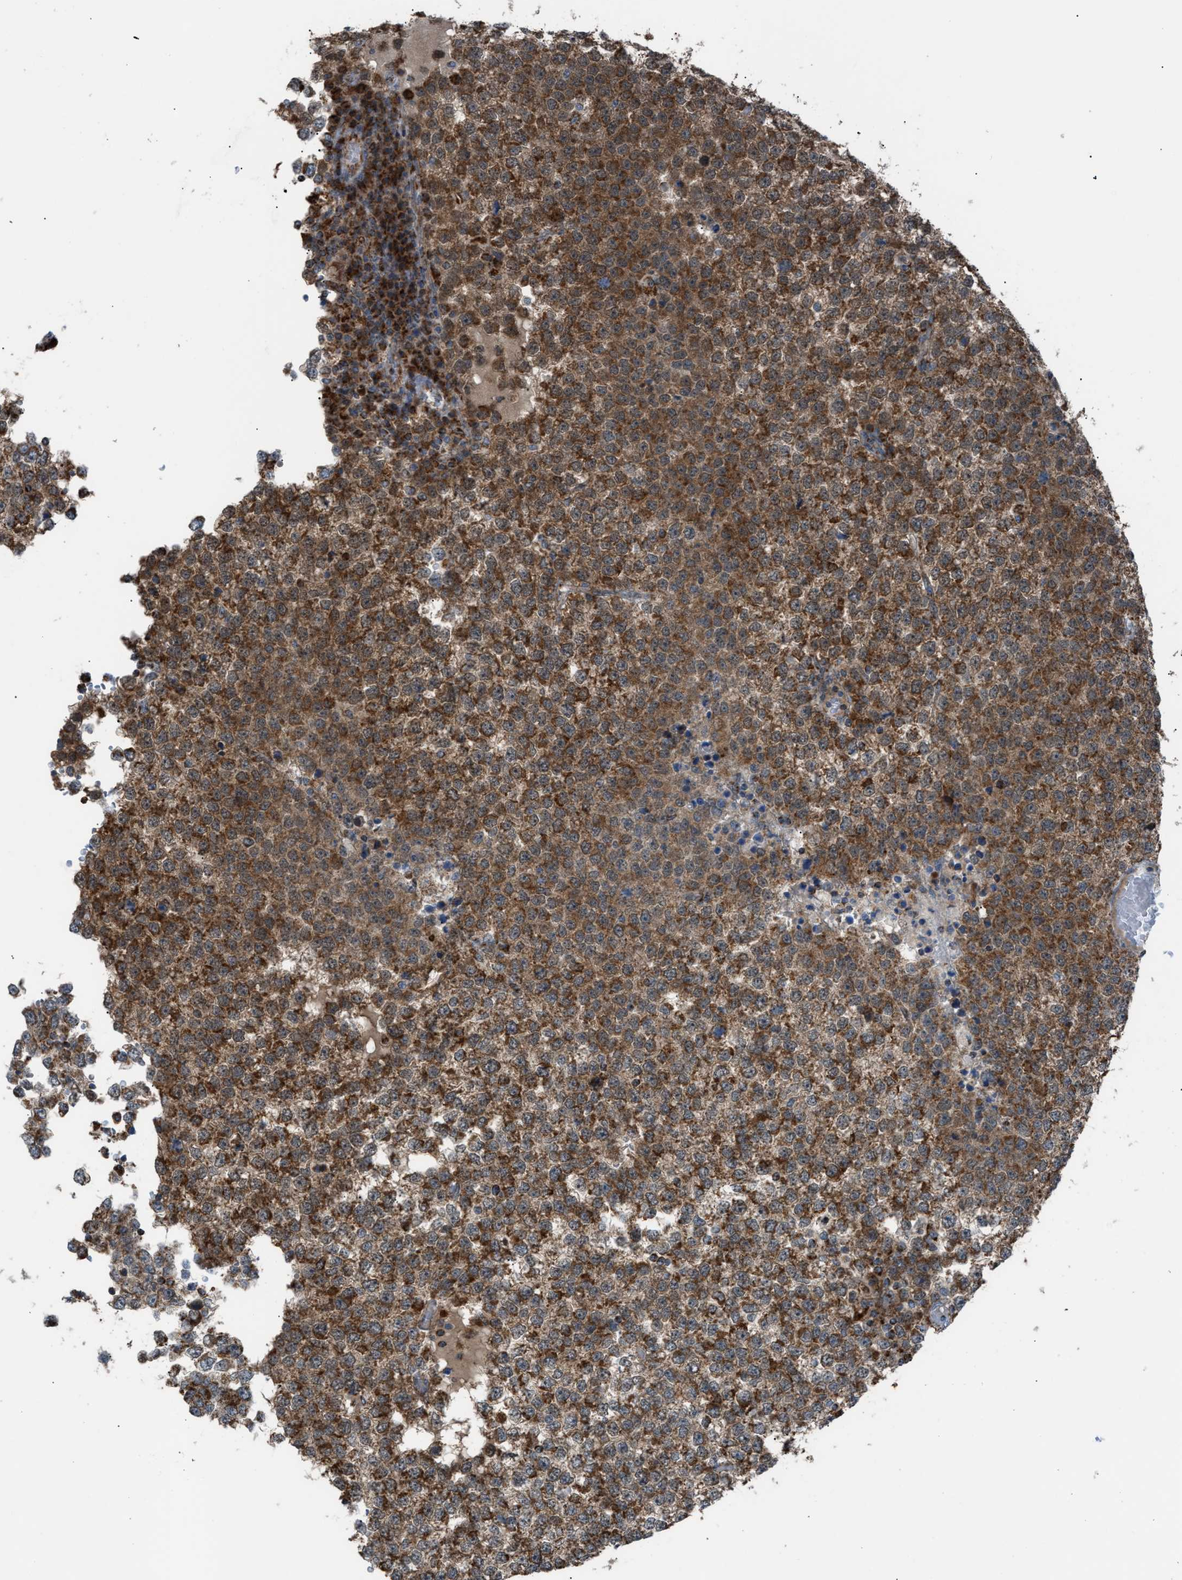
{"staining": {"intensity": "strong", "quantity": ">75%", "location": "cytoplasmic/membranous,nuclear"}, "tissue": "testis cancer", "cell_type": "Tumor cells", "image_type": "cancer", "snomed": [{"axis": "morphology", "description": "Seminoma, NOS"}, {"axis": "topography", "description": "Testis"}], "caption": "This is an image of immunohistochemistry (IHC) staining of testis cancer, which shows strong expression in the cytoplasmic/membranous and nuclear of tumor cells.", "gene": "SRM", "patient": {"sex": "male", "age": 65}}